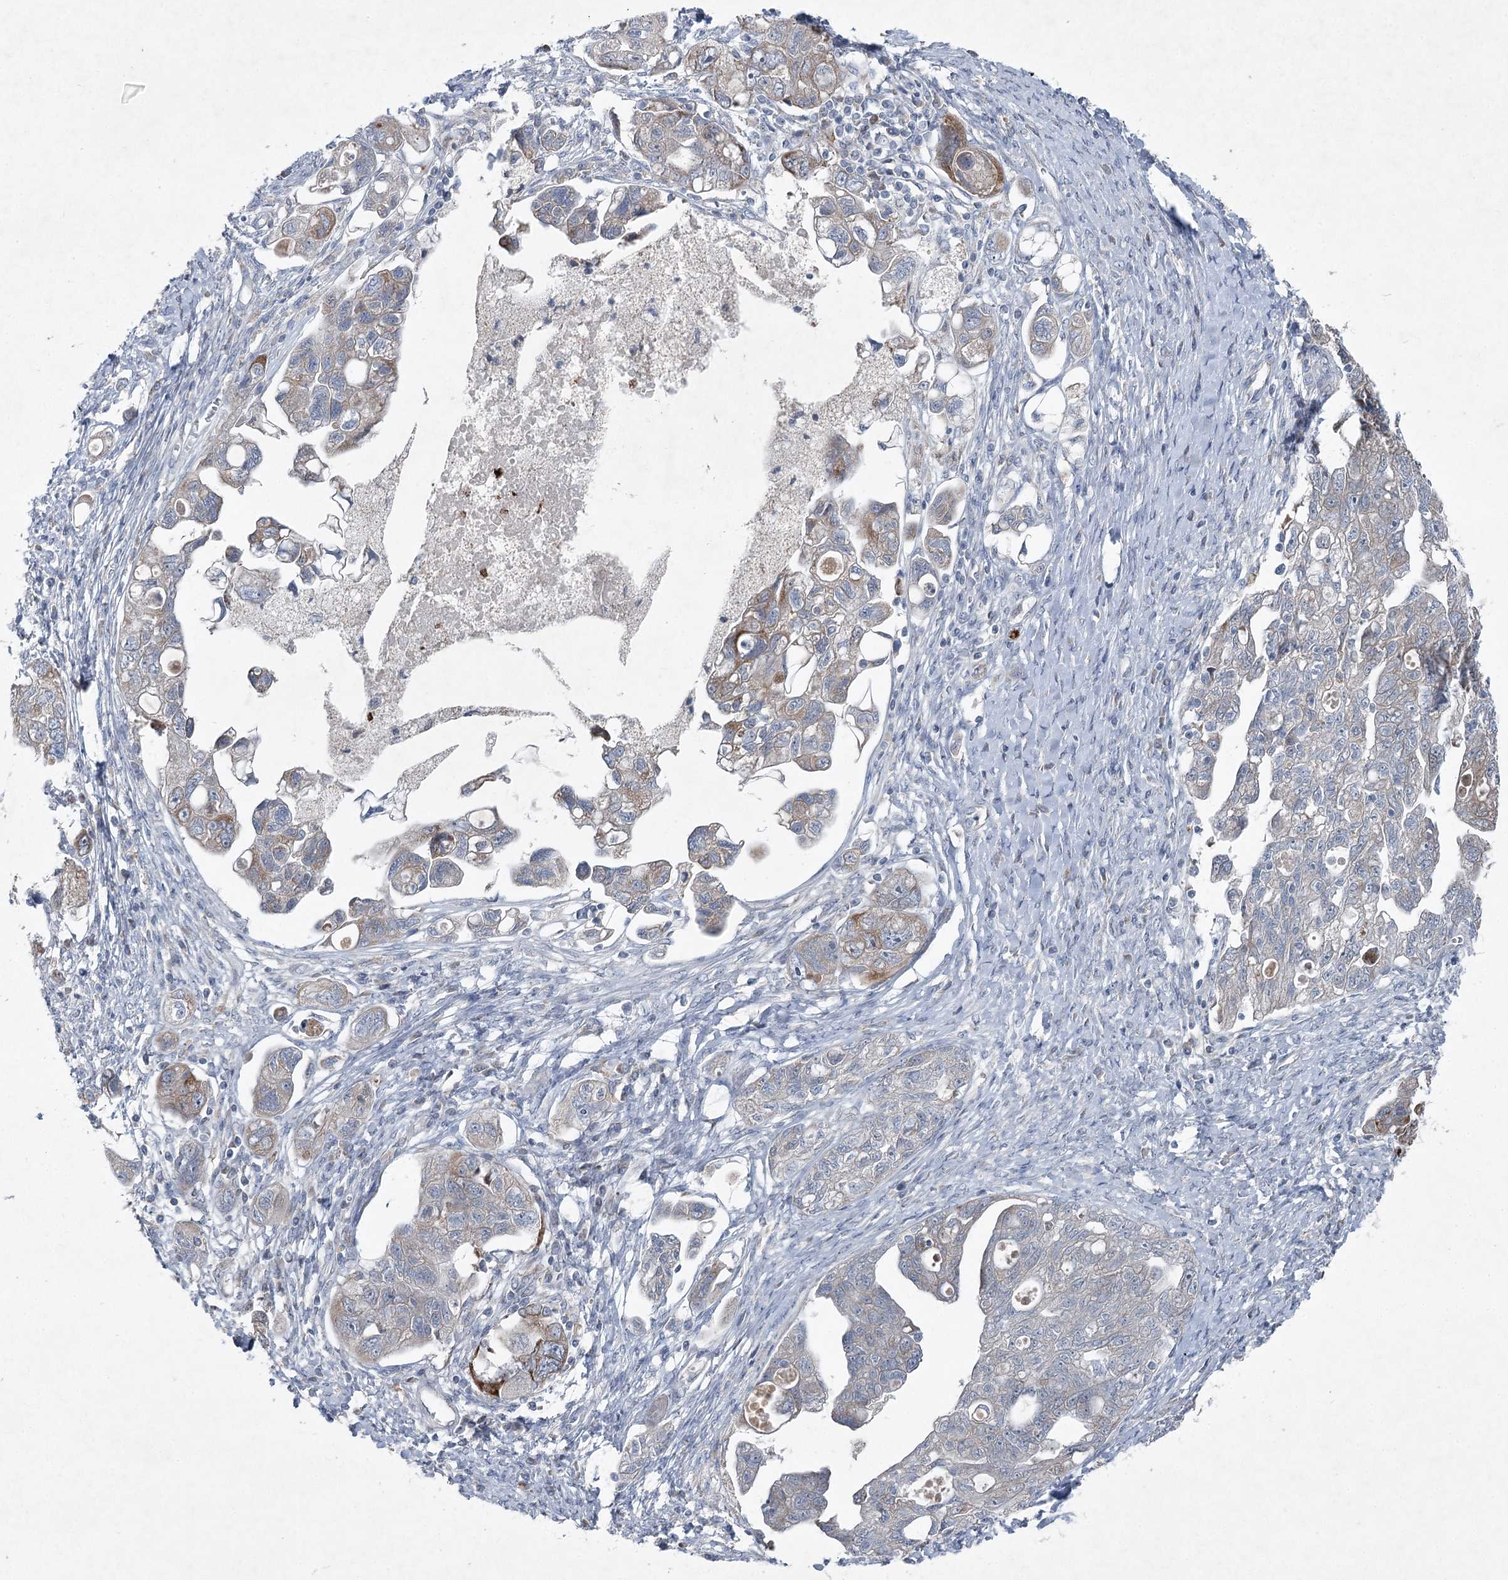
{"staining": {"intensity": "moderate", "quantity": "<25%", "location": "cytoplasmic/membranous"}, "tissue": "ovarian cancer", "cell_type": "Tumor cells", "image_type": "cancer", "snomed": [{"axis": "morphology", "description": "Carcinoma, NOS"}, {"axis": "morphology", "description": "Cystadenocarcinoma, serous, NOS"}, {"axis": "topography", "description": "Ovary"}], "caption": "Brown immunohistochemical staining in human ovarian cancer shows moderate cytoplasmic/membranous expression in approximately <25% of tumor cells.", "gene": "PLA2G12A", "patient": {"sex": "female", "age": 69}}